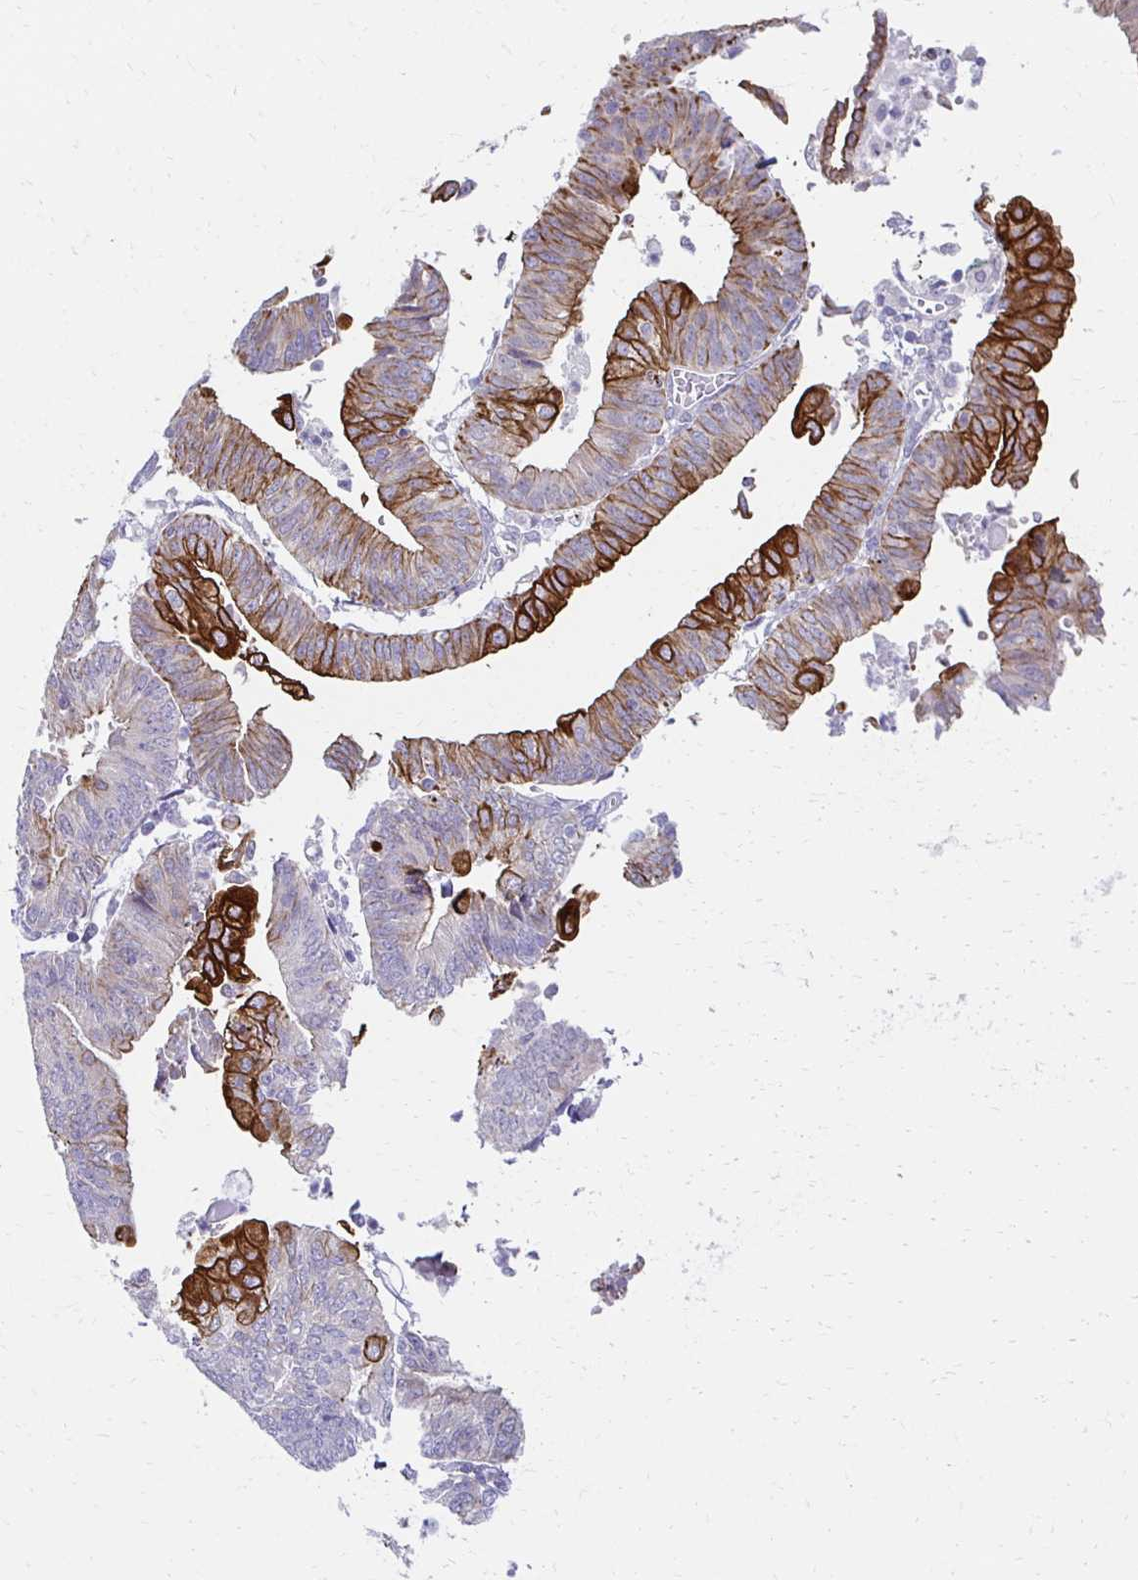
{"staining": {"intensity": "strong", "quantity": "<25%", "location": "cytoplasmic/membranous"}, "tissue": "endometrial cancer", "cell_type": "Tumor cells", "image_type": "cancer", "snomed": [{"axis": "morphology", "description": "Adenocarcinoma, NOS"}, {"axis": "topography", "description": "Endometrium"}], "caption": "IHC histopathology image of neoplastic tissue: adenocarcinoma (endometrial) stained using immunohistochemistry (IHC) shows medium levels of strong protein expression localized specifically in the cytoplasmic/membranous of tumor cells, appearing as a cytoplasmic/membranous brown color.", "gene": "C1QTNF2", "patient": {"sex": "female", "age": 65}}